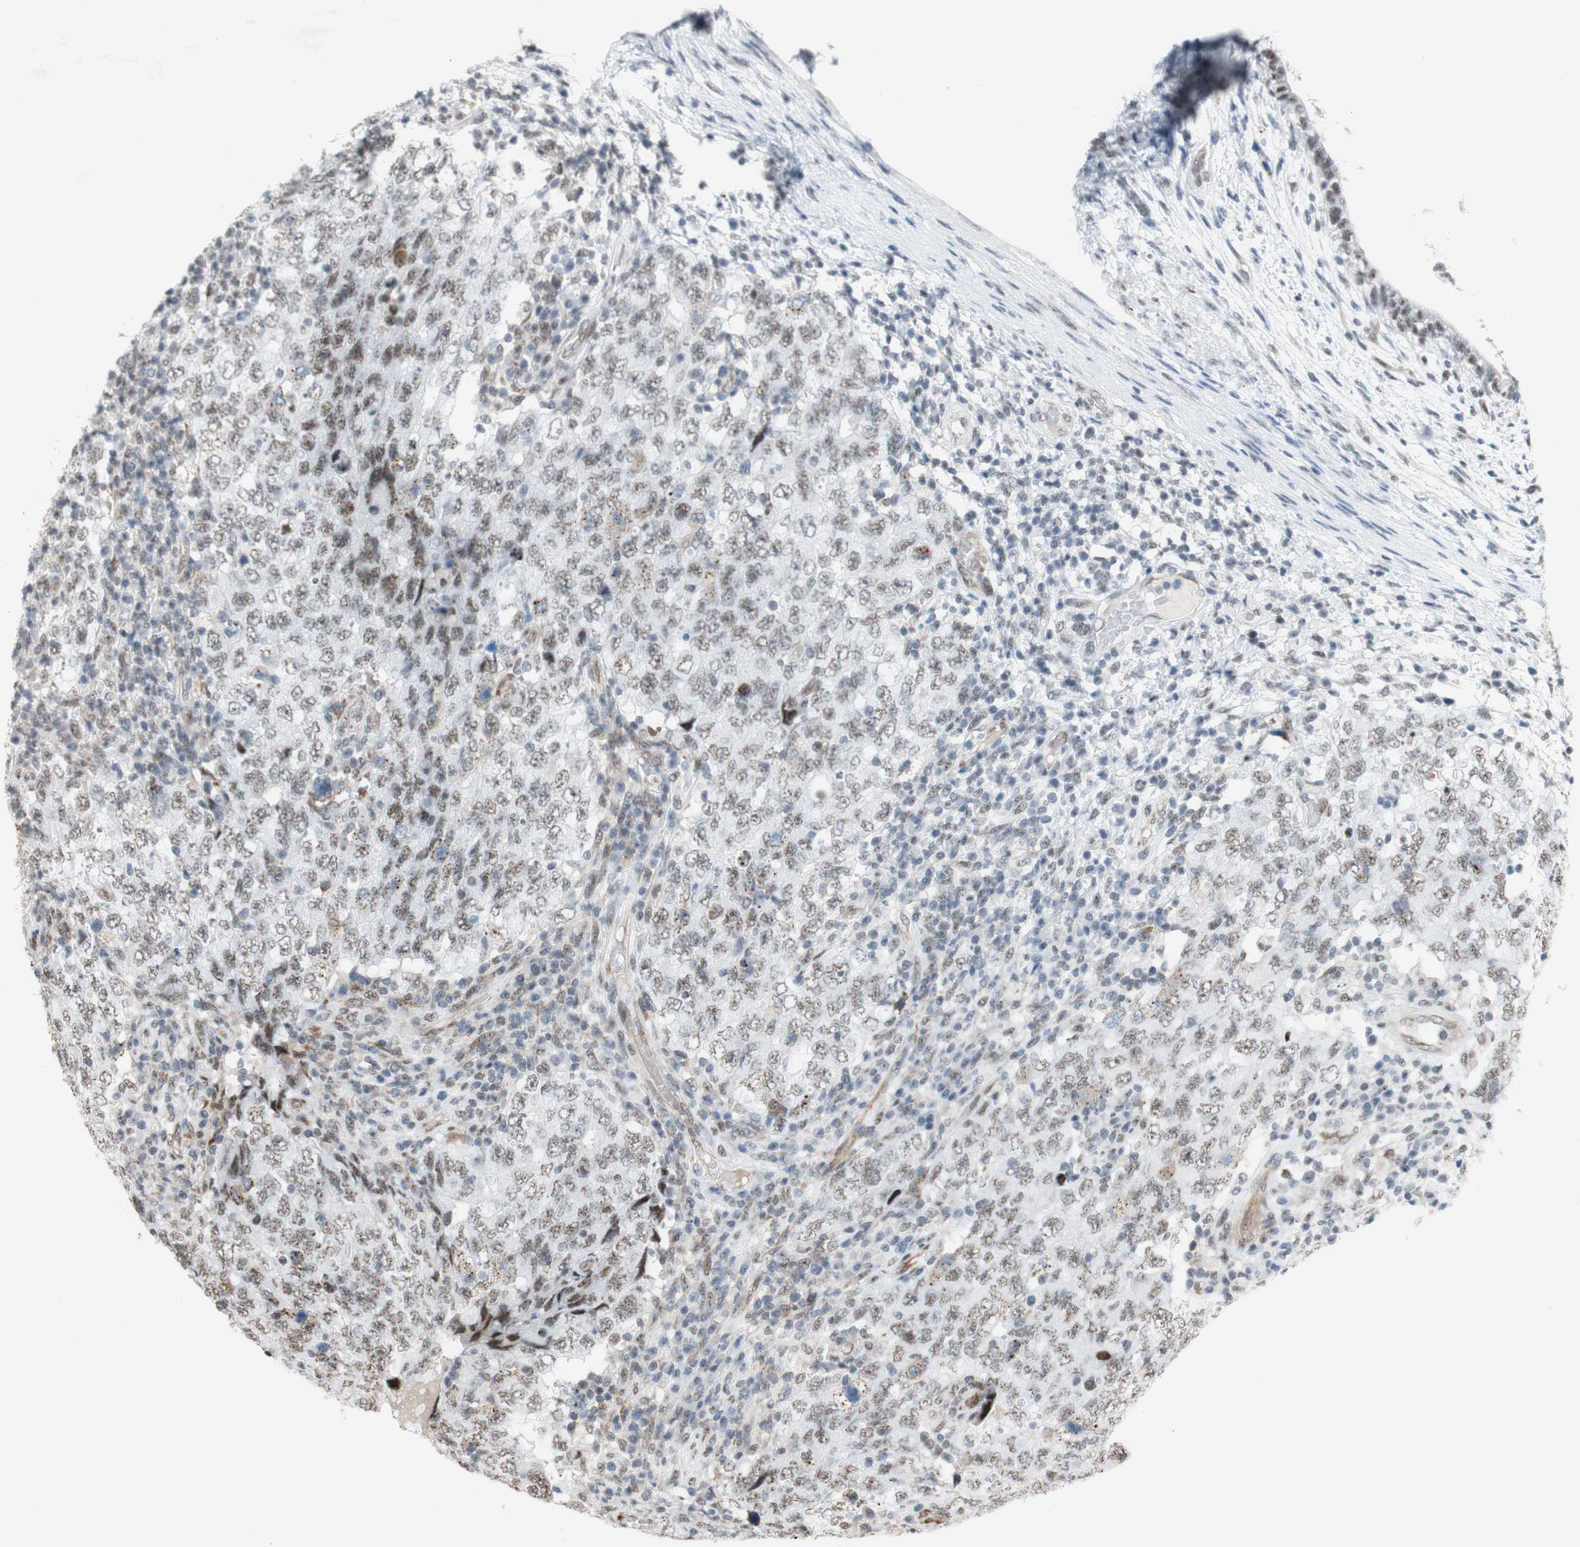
{"staining": {"intensity": "weak", "quantity": ">75%", "location": "nuclear"}, "tissue": "testis cancer", "cell_type": "Tumor cells", "image_type": "cancer", "snomed": [{"axis": "morphology", "description": "Carcinoma, Embryonal, NOS"}, {"axis": "topography", "description": "Testis"}], "caption": "Testis cancer tissue reveals weak nuclear staining in approximately >75% of tumor cells", "gene": "SAP18", "patient": {"sex": "male", "age": 26}}